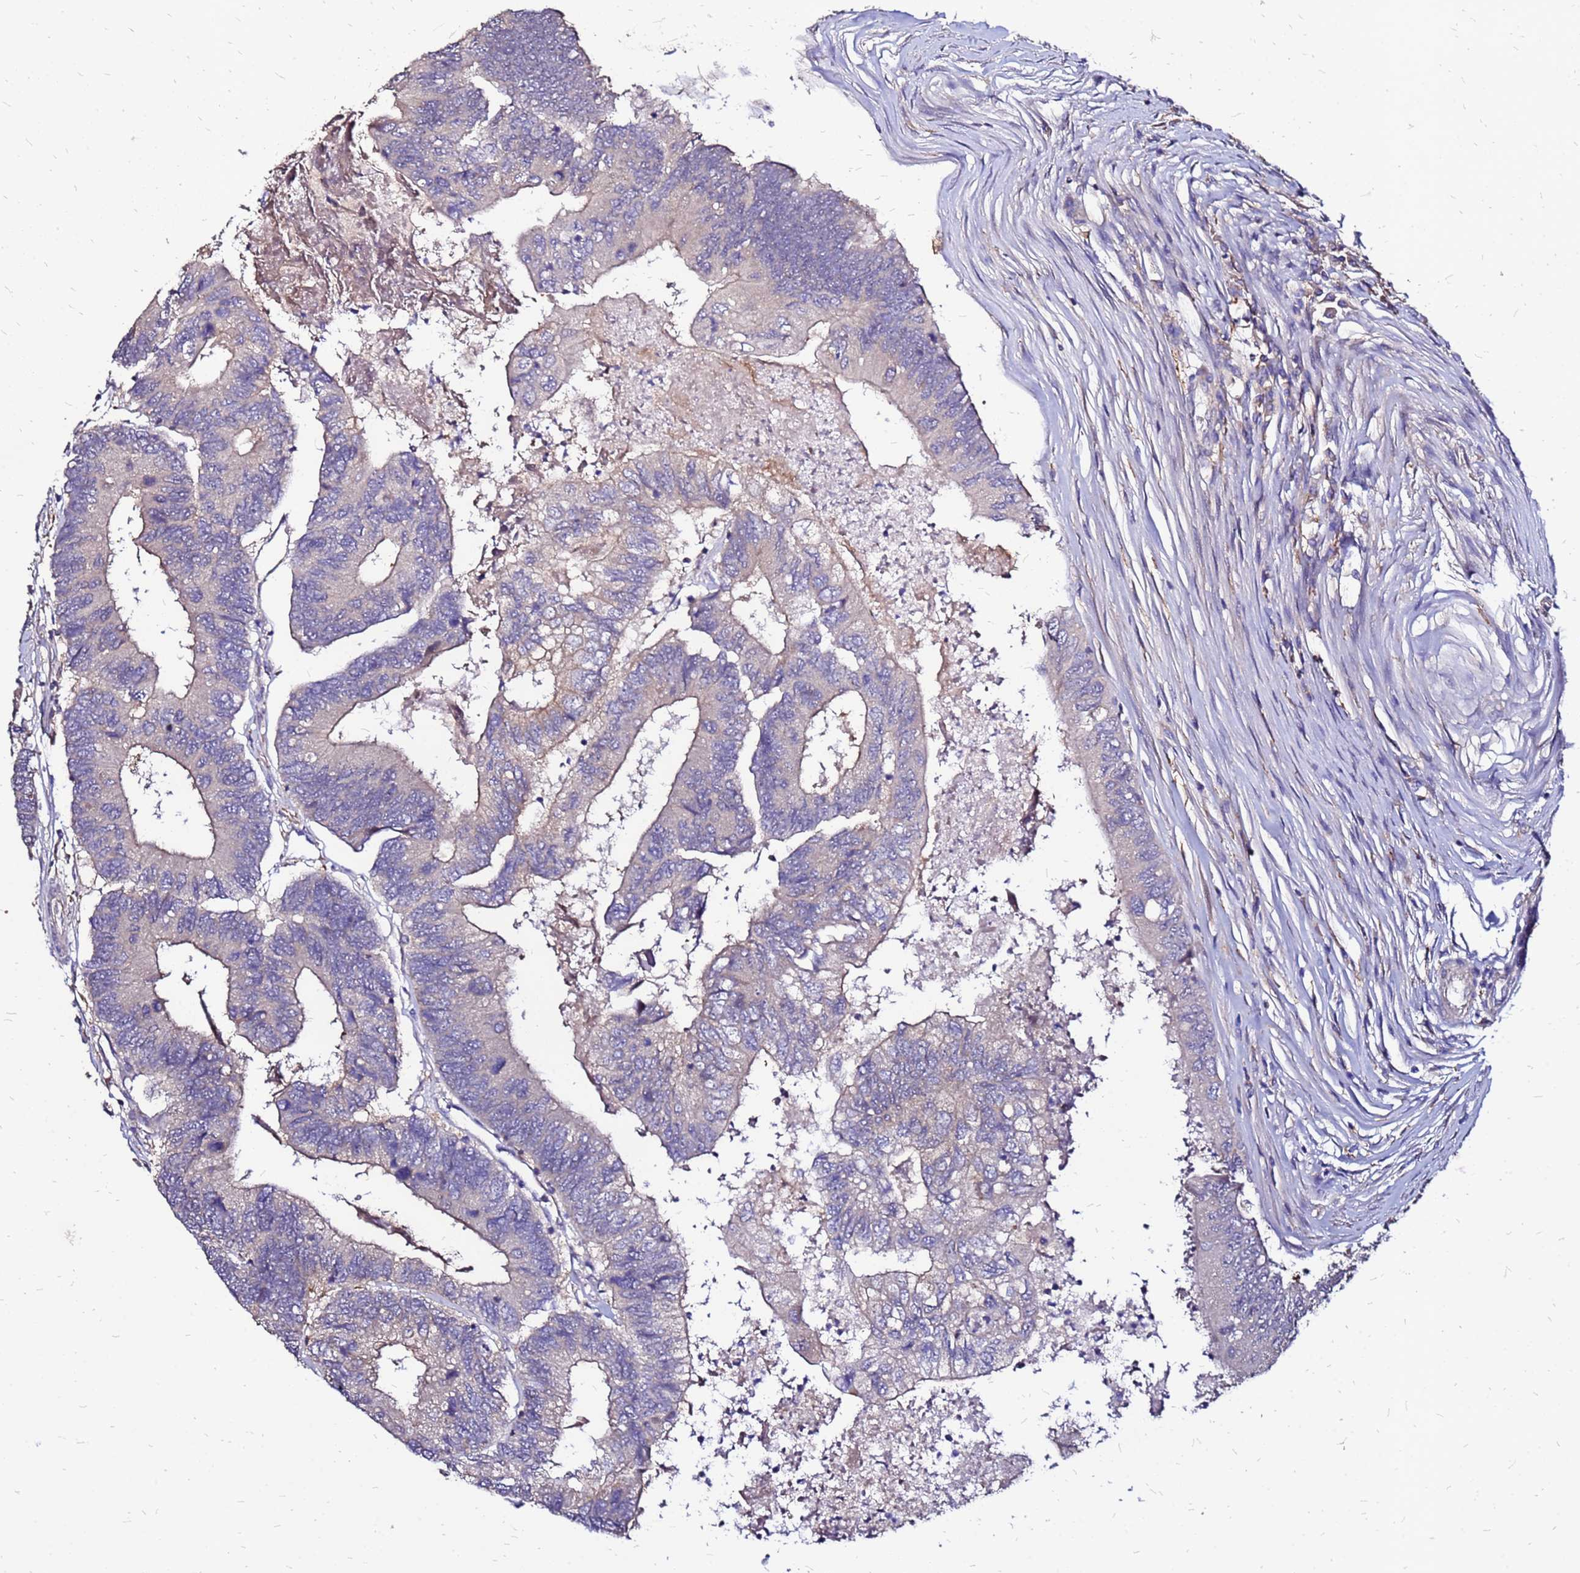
{"staining": {"intensity": "negative", "quantity": "none", "location": "none"}, "tissue": "colorectal cancer", "cell_type": "Tumor cells", "image_type": "cancer", "snomed": [{"axis": "morphology", "description": "Adenocarcinoma, NOS"}, {"axis": "topography", "description": "Colon"}], "caption": "Tumor cells are negative for brown protein staining in colorectal cancer (adenocarcinoma).", "gene": "ARHGEF5", "patient": {"sex": "female", "age": 67}}